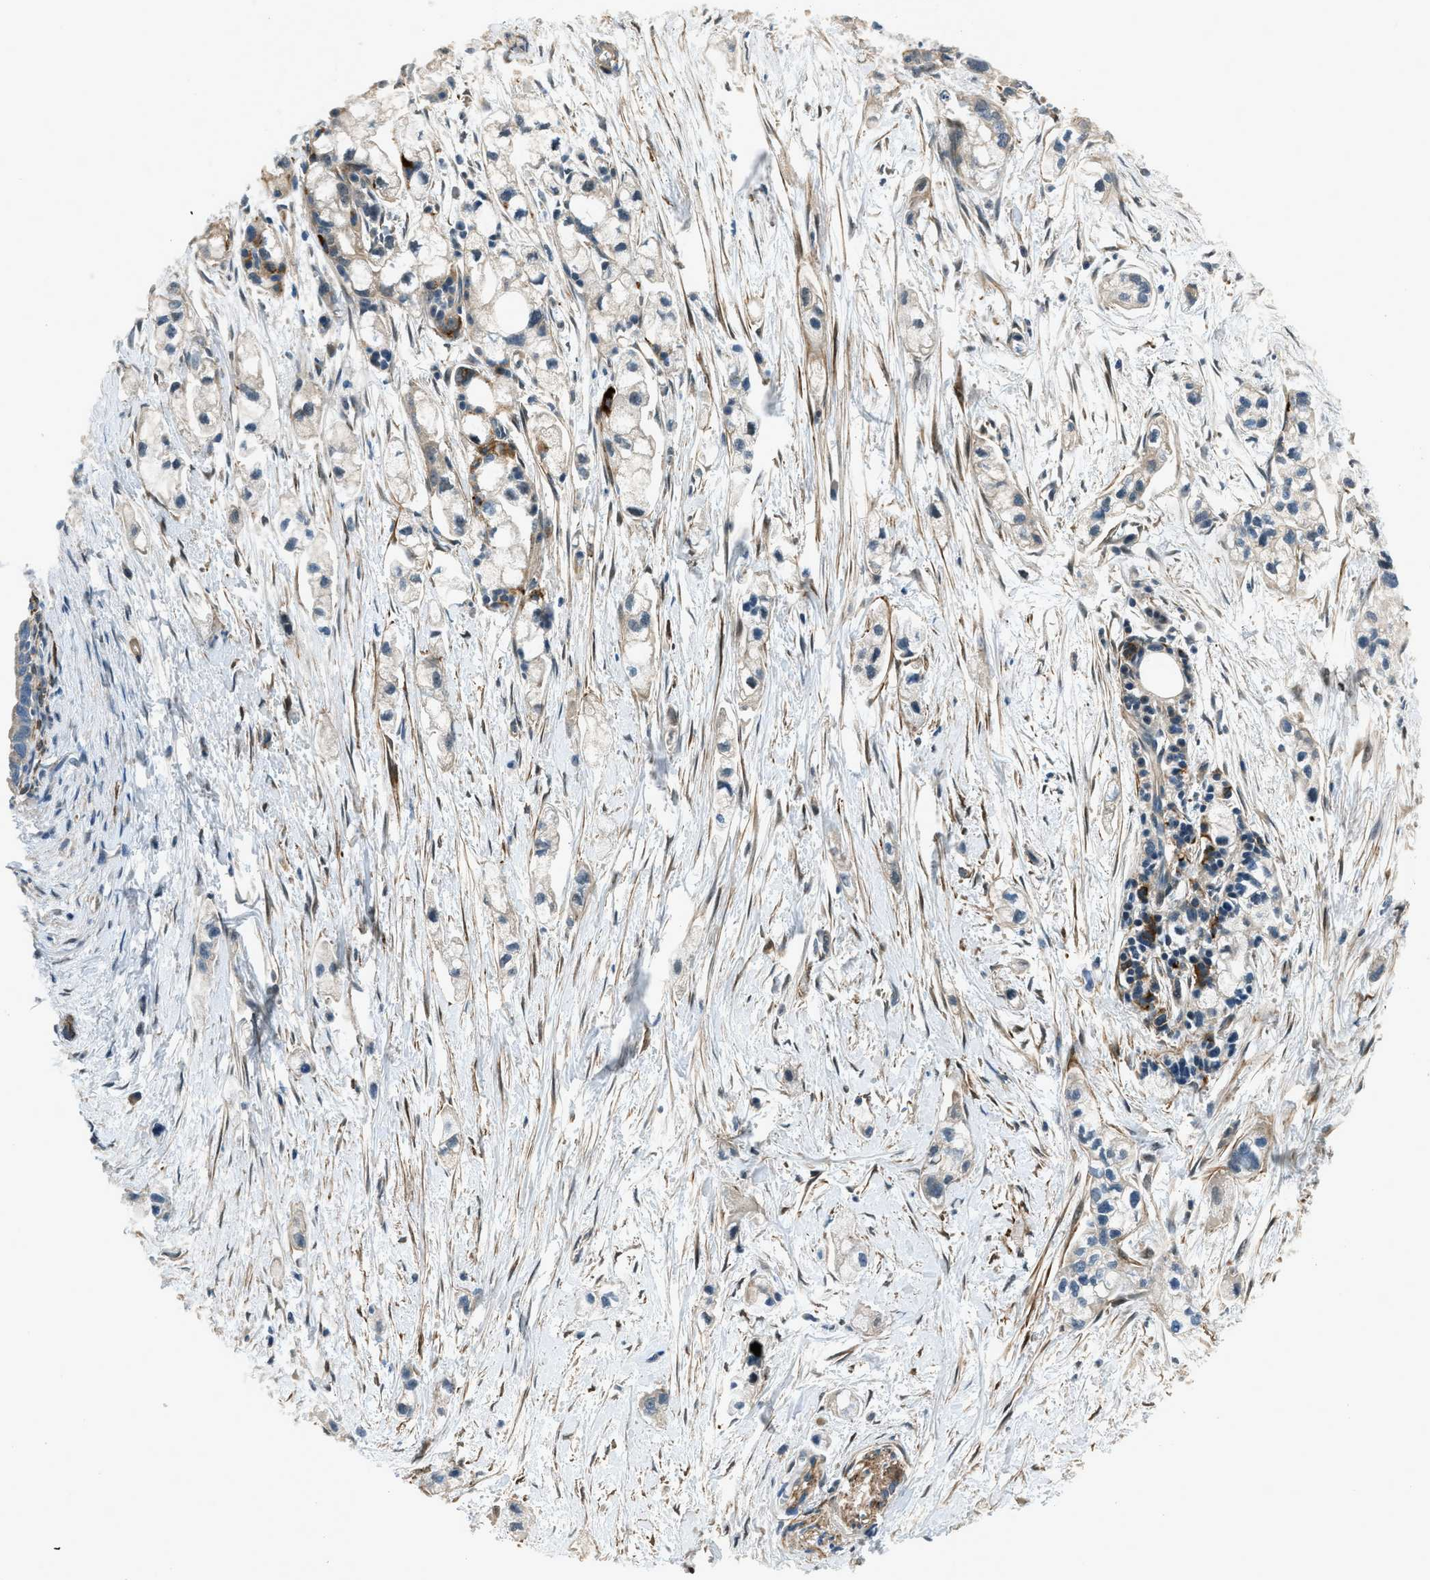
{"staining": {"intensity": "moderate", "quantity": "<25%", "location": "cytoplasmic/membranous"}, "tissue": "pancreatic cancer", "cell_type": "Tumor cells", "image_type": "cancer", "snomed": [{"axis": "morphology", "description": "Adenocarcinoma, NOS"}, {"axis": "topography", "description": "Pancreas"}], "caption": "Protein staining reveals moderate cytoplasmic/membranous staining in about <25% of tumor cells in pancreatic cancer. (Brightfield microscopy of DAB IHC at high magnification).", "gene": "NUDCD3", "patient": {"sex": "male", "age": 74}}